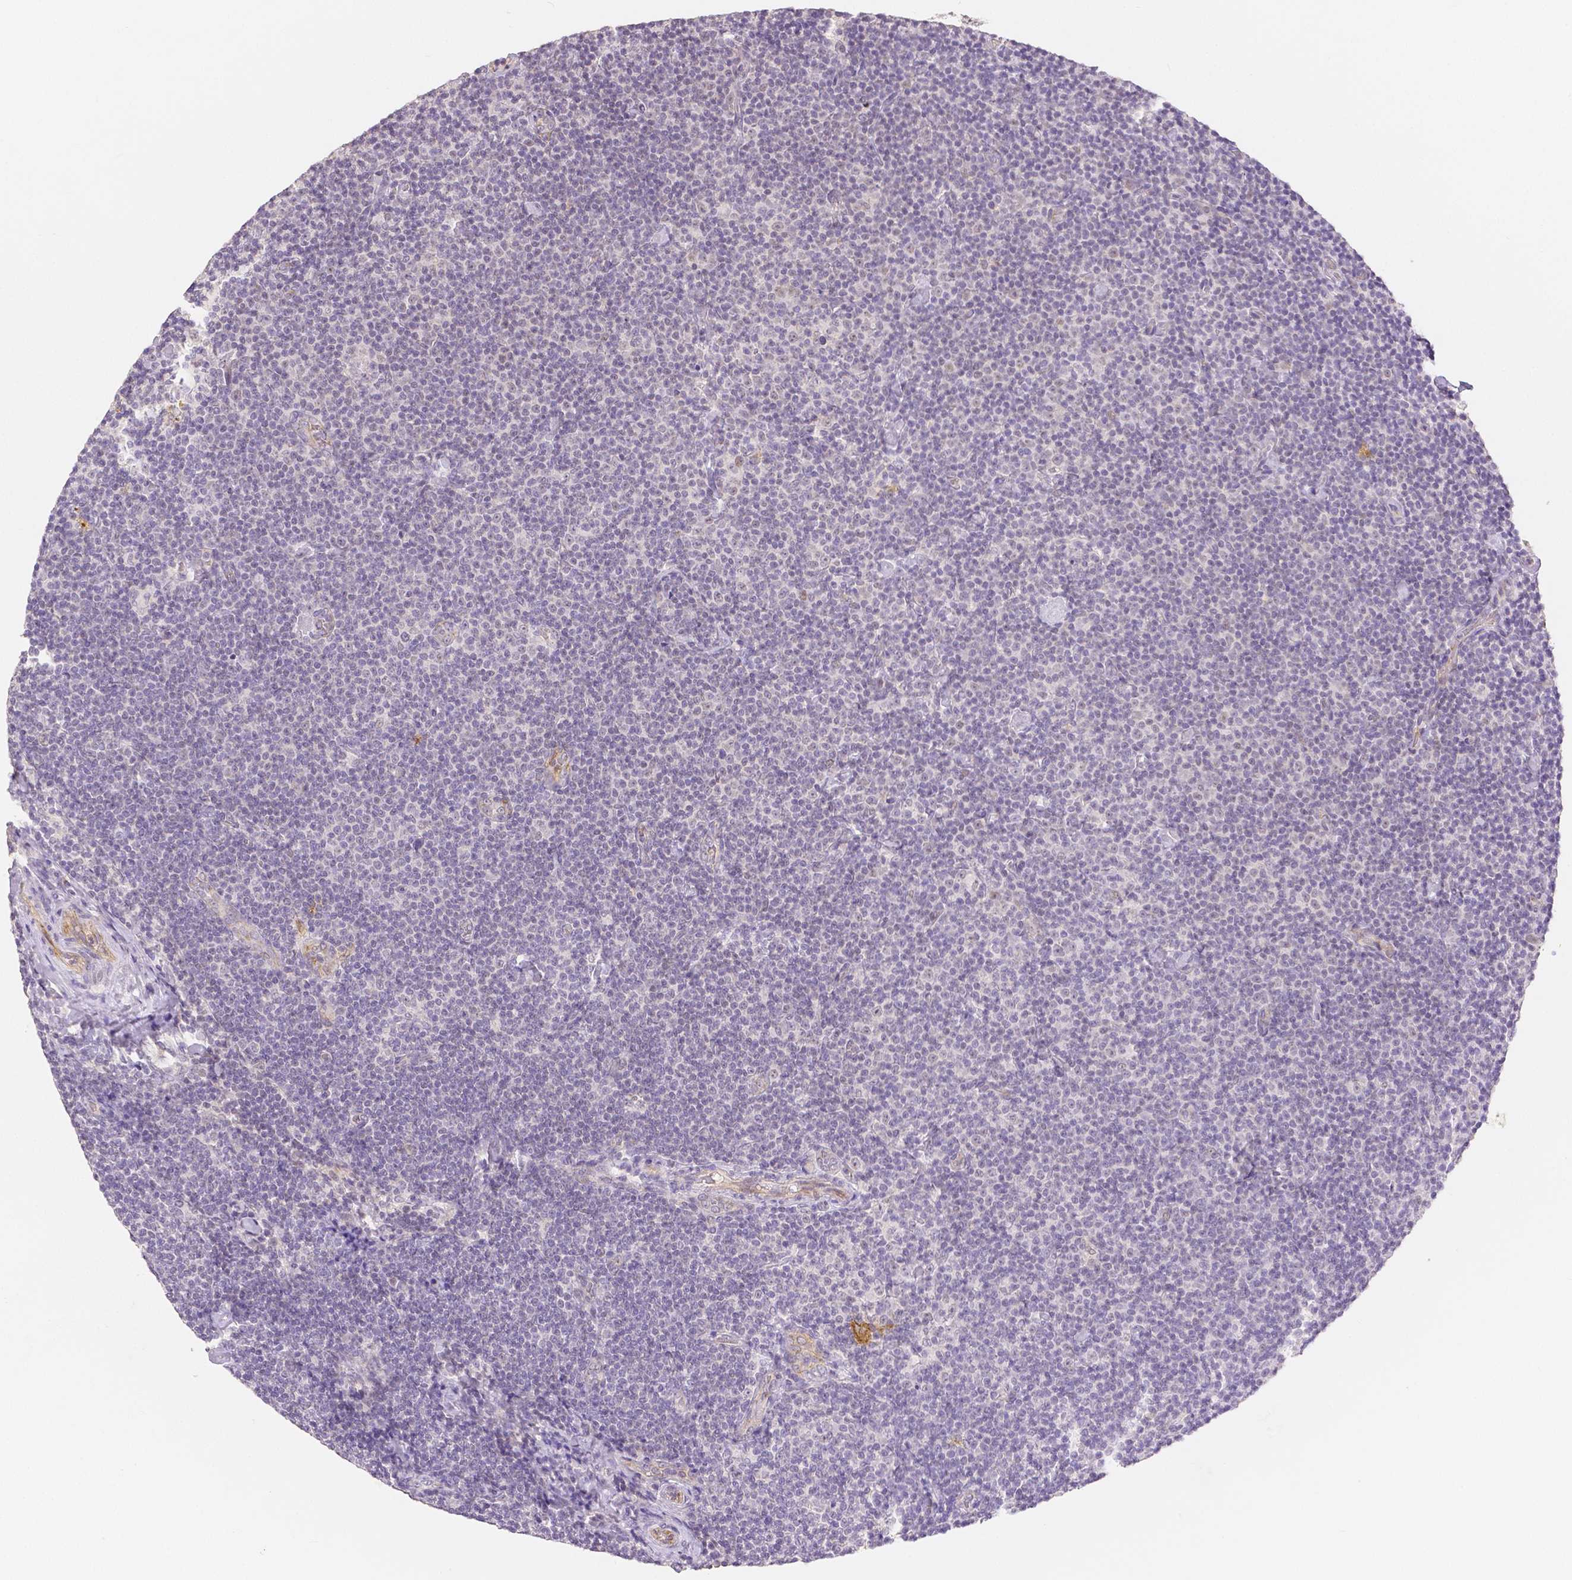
{"staining": {"intensity": "negative", "quantity": "none", "location": "none"}, "tissue": "lymphoma", "cell_type": "Tumor cells", "image_type": "cancer", "snomed": [{"axis": "morphology", "description": "Malignant lymphoma, non-Hodgkin's type, Low grade"}, {"axis": "topography", "description": "Lymph node"}], "caption": "A high-resolution histopathology image shows immunohistochemistry staining of low-grade malignant lymphoma, non-Hodgkin's type, which demonstrates no significant staining in tumor cells.", "gene": "OCLN", "patient": {"sex": "male", "age": 81}}